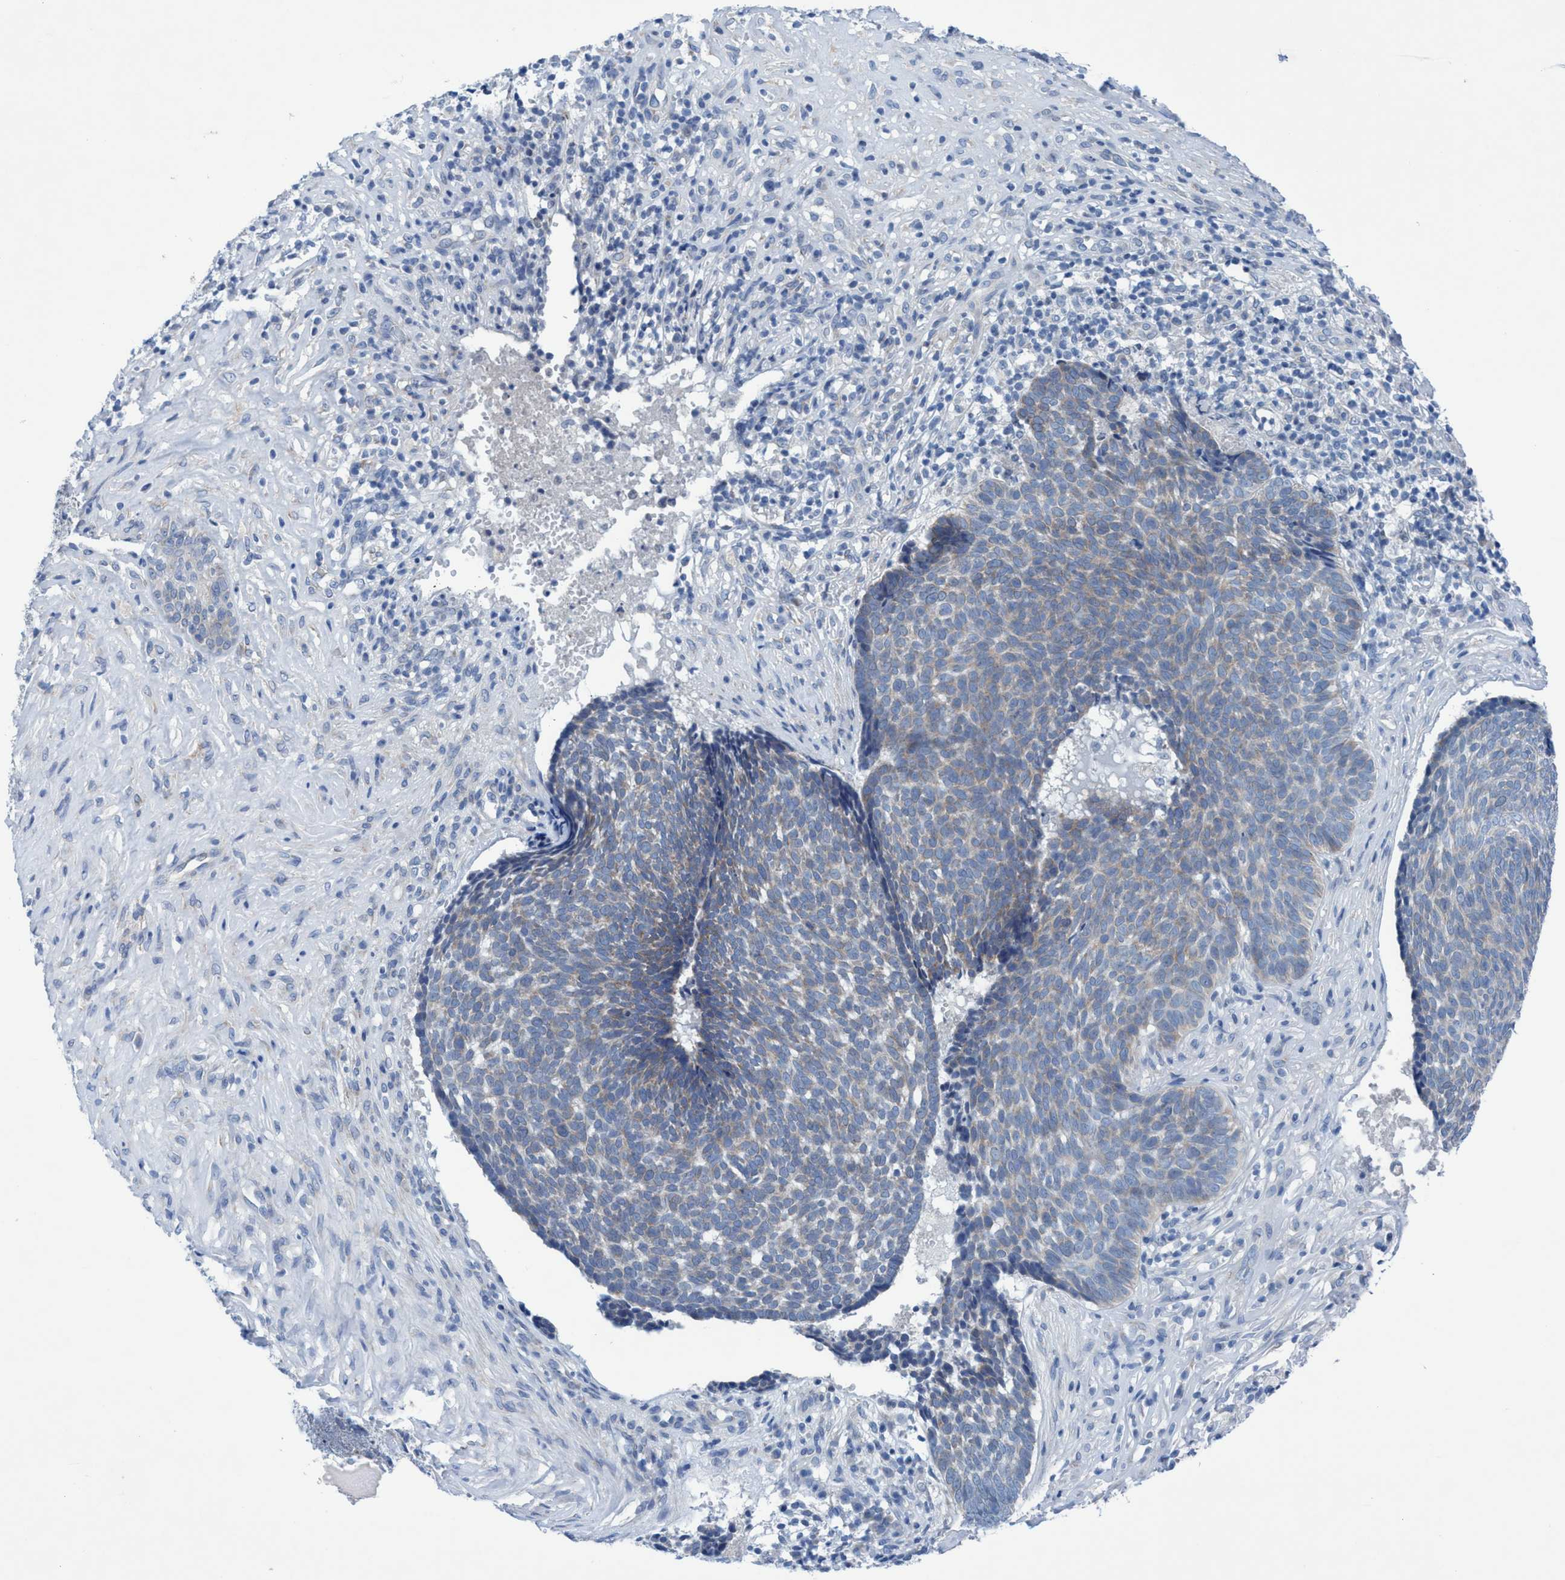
{"staining": {"intensity": "weak", "quantity": "25%-75%", "location": "cytoplasmic/membranous"}, "tissue": "skin cancer", "cell_type": "Tumor cells", "image_type": "cancer", "snomed": [{"axis": "morphology", "description": "Basal cell carcinoma"}, {"axis": "topography", "description": "Skin"}], "caption": "A low amount of weak cytoplasmic/membranous expression is identified in about 25%-75% of tumor cells in skin cancer tissue.", "gene": "RSAD1", "patient": {"sex": "male", "age": 84}}